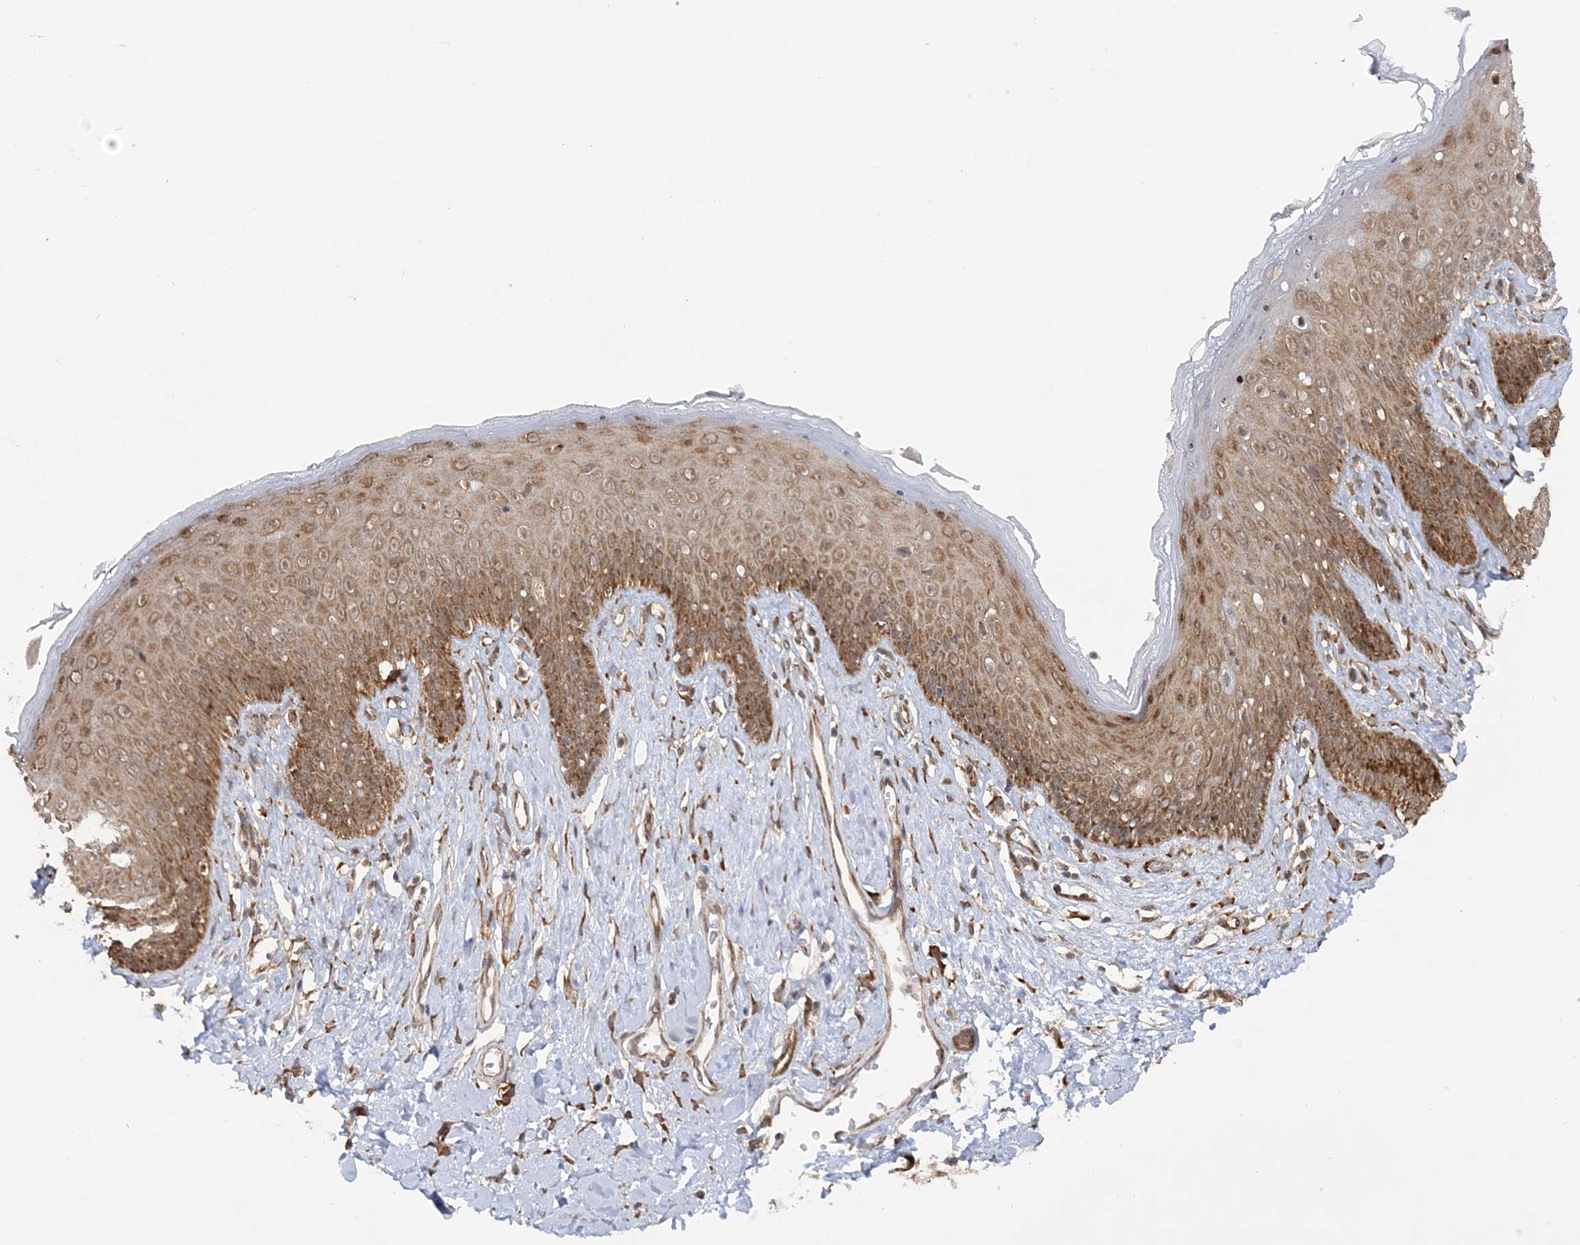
{"staining": {"intensity": "moderate", "quantity": ">75%", "location": "cytoplasmic/membranous"}, "tissue": "skin", "cell_type": "Epidermal cells", "image_type": "normal", "snomed": [{"axis": "morphology", "description": "Normal tissue, NOS"}, {"axis": "morphology", "description": "Squamous cell carcinoma, NOS"}, {"axis": "topography", "description": "Vulva"}], "caption": "A histopathology image of human skin stained for a protein reveals moderate cytoplasmic/membranous brown staining in epidermal cells.", "gene": "MRPL47", "patient": {"sex": "female", "age": 85}}